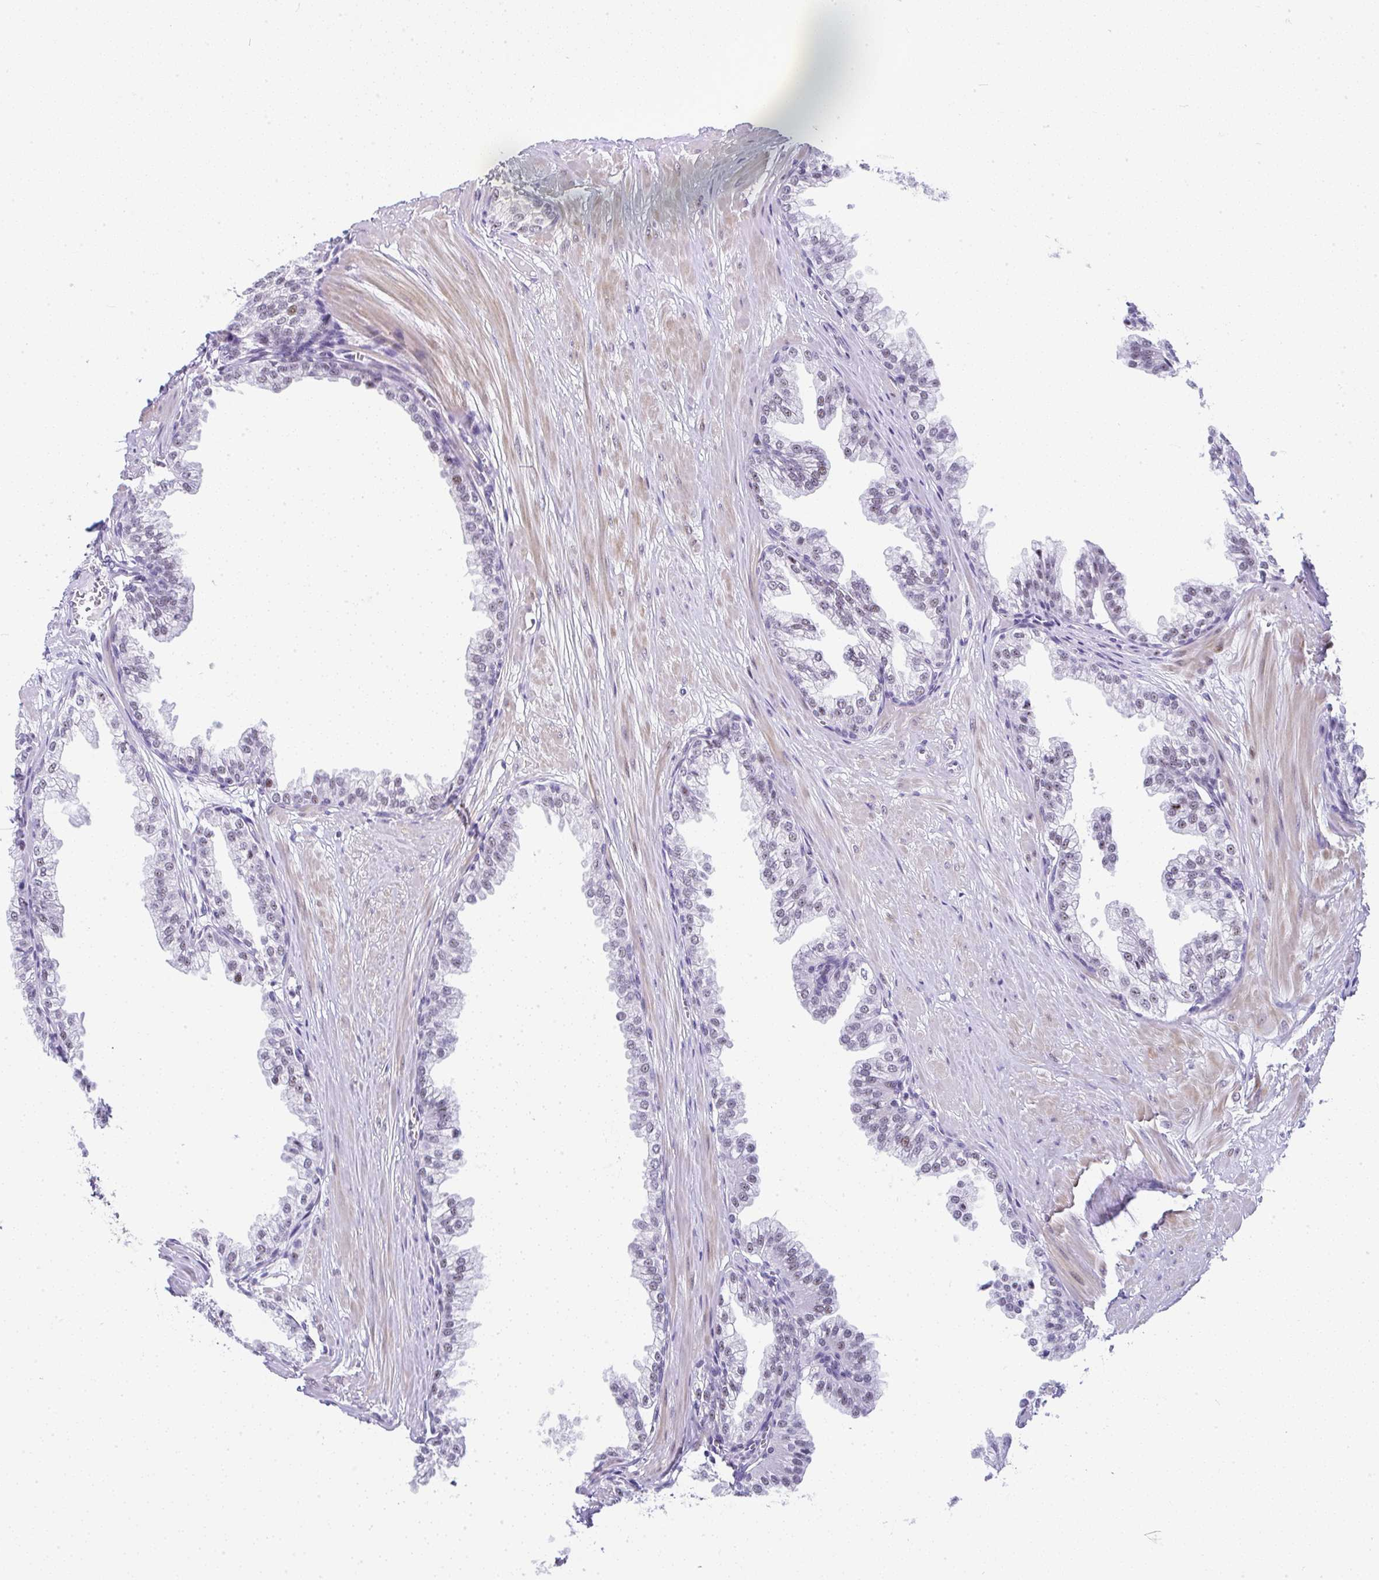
{"staining": {"intensity": "moderate", "quantity": "<25%", "location": "nuclear"}, "tissue": "prostate", "cell_type": "Glandular cells", "image_type": "normal", "snomed": [{"axis": "morphology", "description": "Normal tissue, NOS"}, {"axis": "topography", "description": "Prostate"}, {"axis": "topography", "description": "Peripheral nerve tissue"}], "caption": "This histopathology image exhibits unremarkable prostate stained with immunohistochemistry (IHC) to label a protein in brown. The nuclear of glandular cells show moderate positivity for the protein. Nuclei are counter-stained blue.", "gene": "NR1D2", "patient": {"sex": "male", "age": 55}}